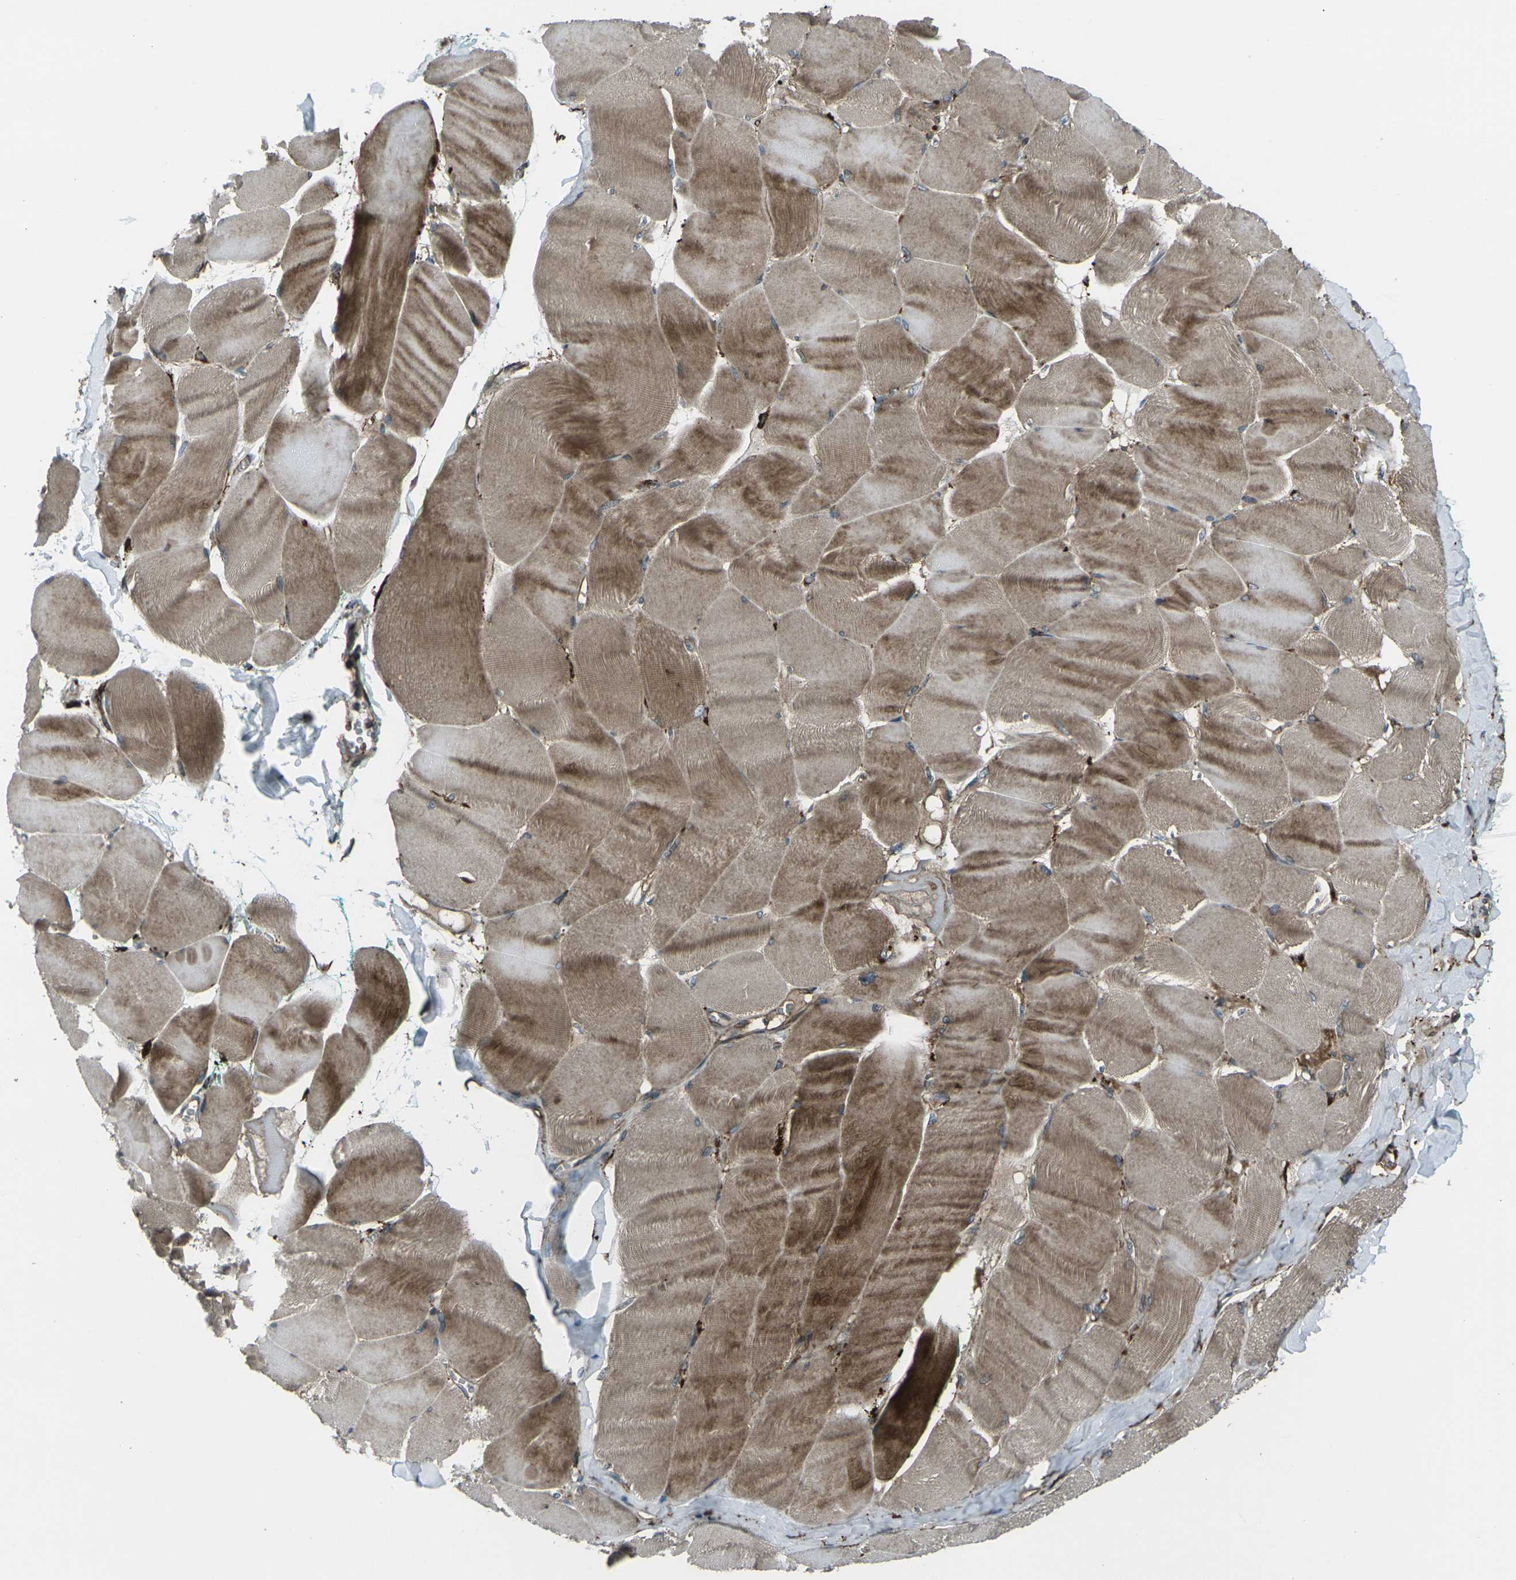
{"staining": {"intensity": "strong", "quantity": ">75%", "location": "cytoplasmic/membranous"}, "tissue": "skeletal muscle", "cell_type": "Myocytes", "image_type": "normal", "snomed": [{"axis": "morphology", "description": "Normal tissue, NOS"}, {"axis": "morphology", "description": "Squamous cell carcinoma, NOS"}, {"axis": "topography", "description": "Skeletal muscle"}], "caption": "Immunohistochemical staining of unremarkable skeletal muscle reveals high levels of strong cytoplasmic/membranous positivity in about >75% of myocytes. (brown staining indicates protein expression, while blue staining denotes nuclei).", "gene": "LSMEM1", "patient": {"sex": "male", "age": 51}}